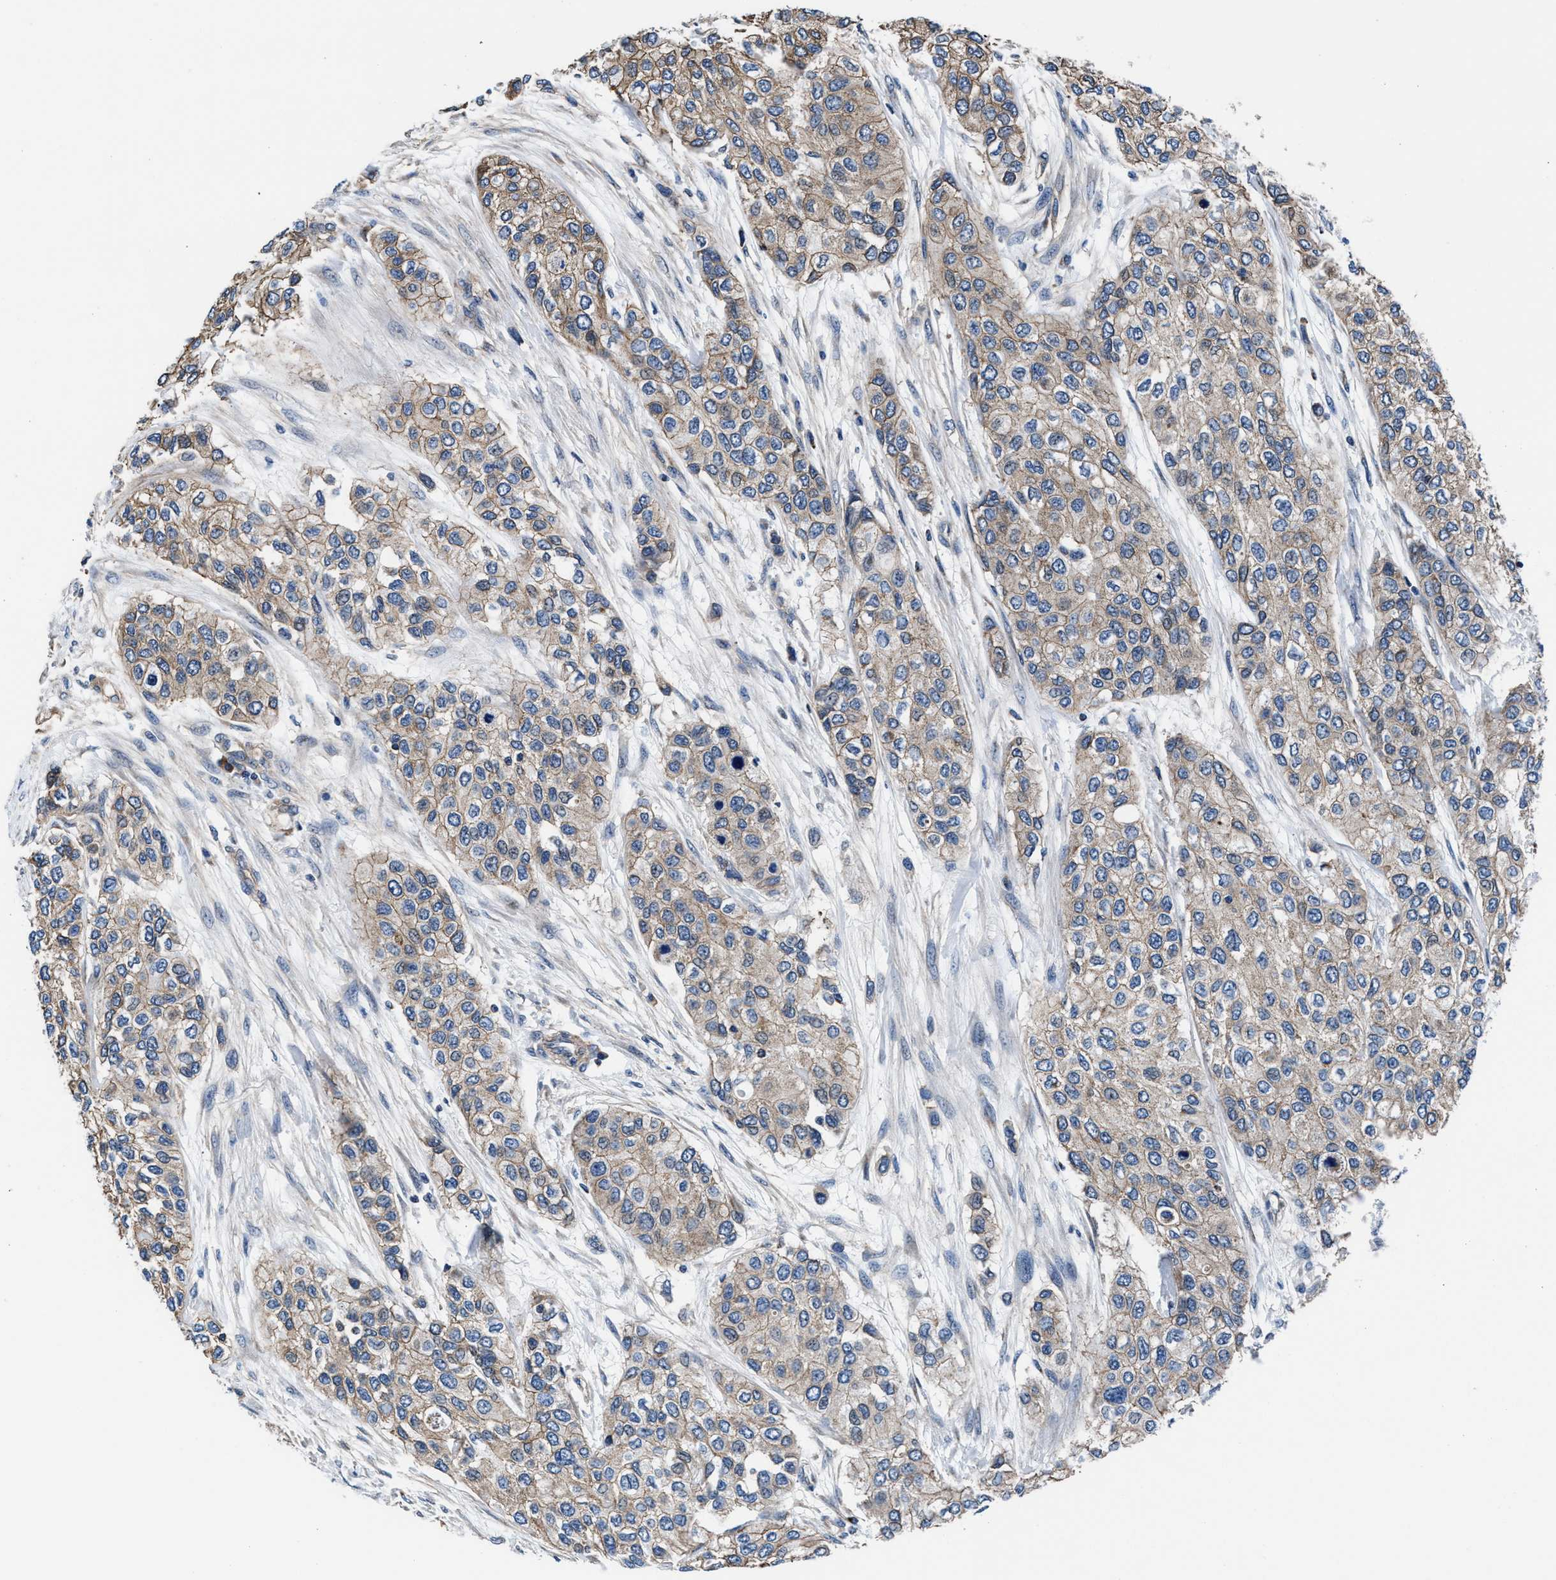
{"staining": {"intensity": "moderate", "quantity": ">75%", "location": "cytoplasmic/membranous"}, "tissue": "urothelial cancer", "cell_type": "Tumor cells", "image_type": "cancer", "snomed": [{"axis": "morphology", "description": "Urothelial carcinoma, High grade"}, {"axis": "topography", "description": "Urinary bladder"}], "caption": "A photomicrograph of urothelial carcinoma (high-grade) stained for a protein displays moderate cytoplasmic/membranous brown staining in tumor cells. The protein is stained brown, and the nuclei are stained in blue (DAB (3,3'-diaminobenzidine) IHC with brightfield microscopy, high magnification).", "gene": "NKTR", "patient": {"sex": "female", "age": 56}}